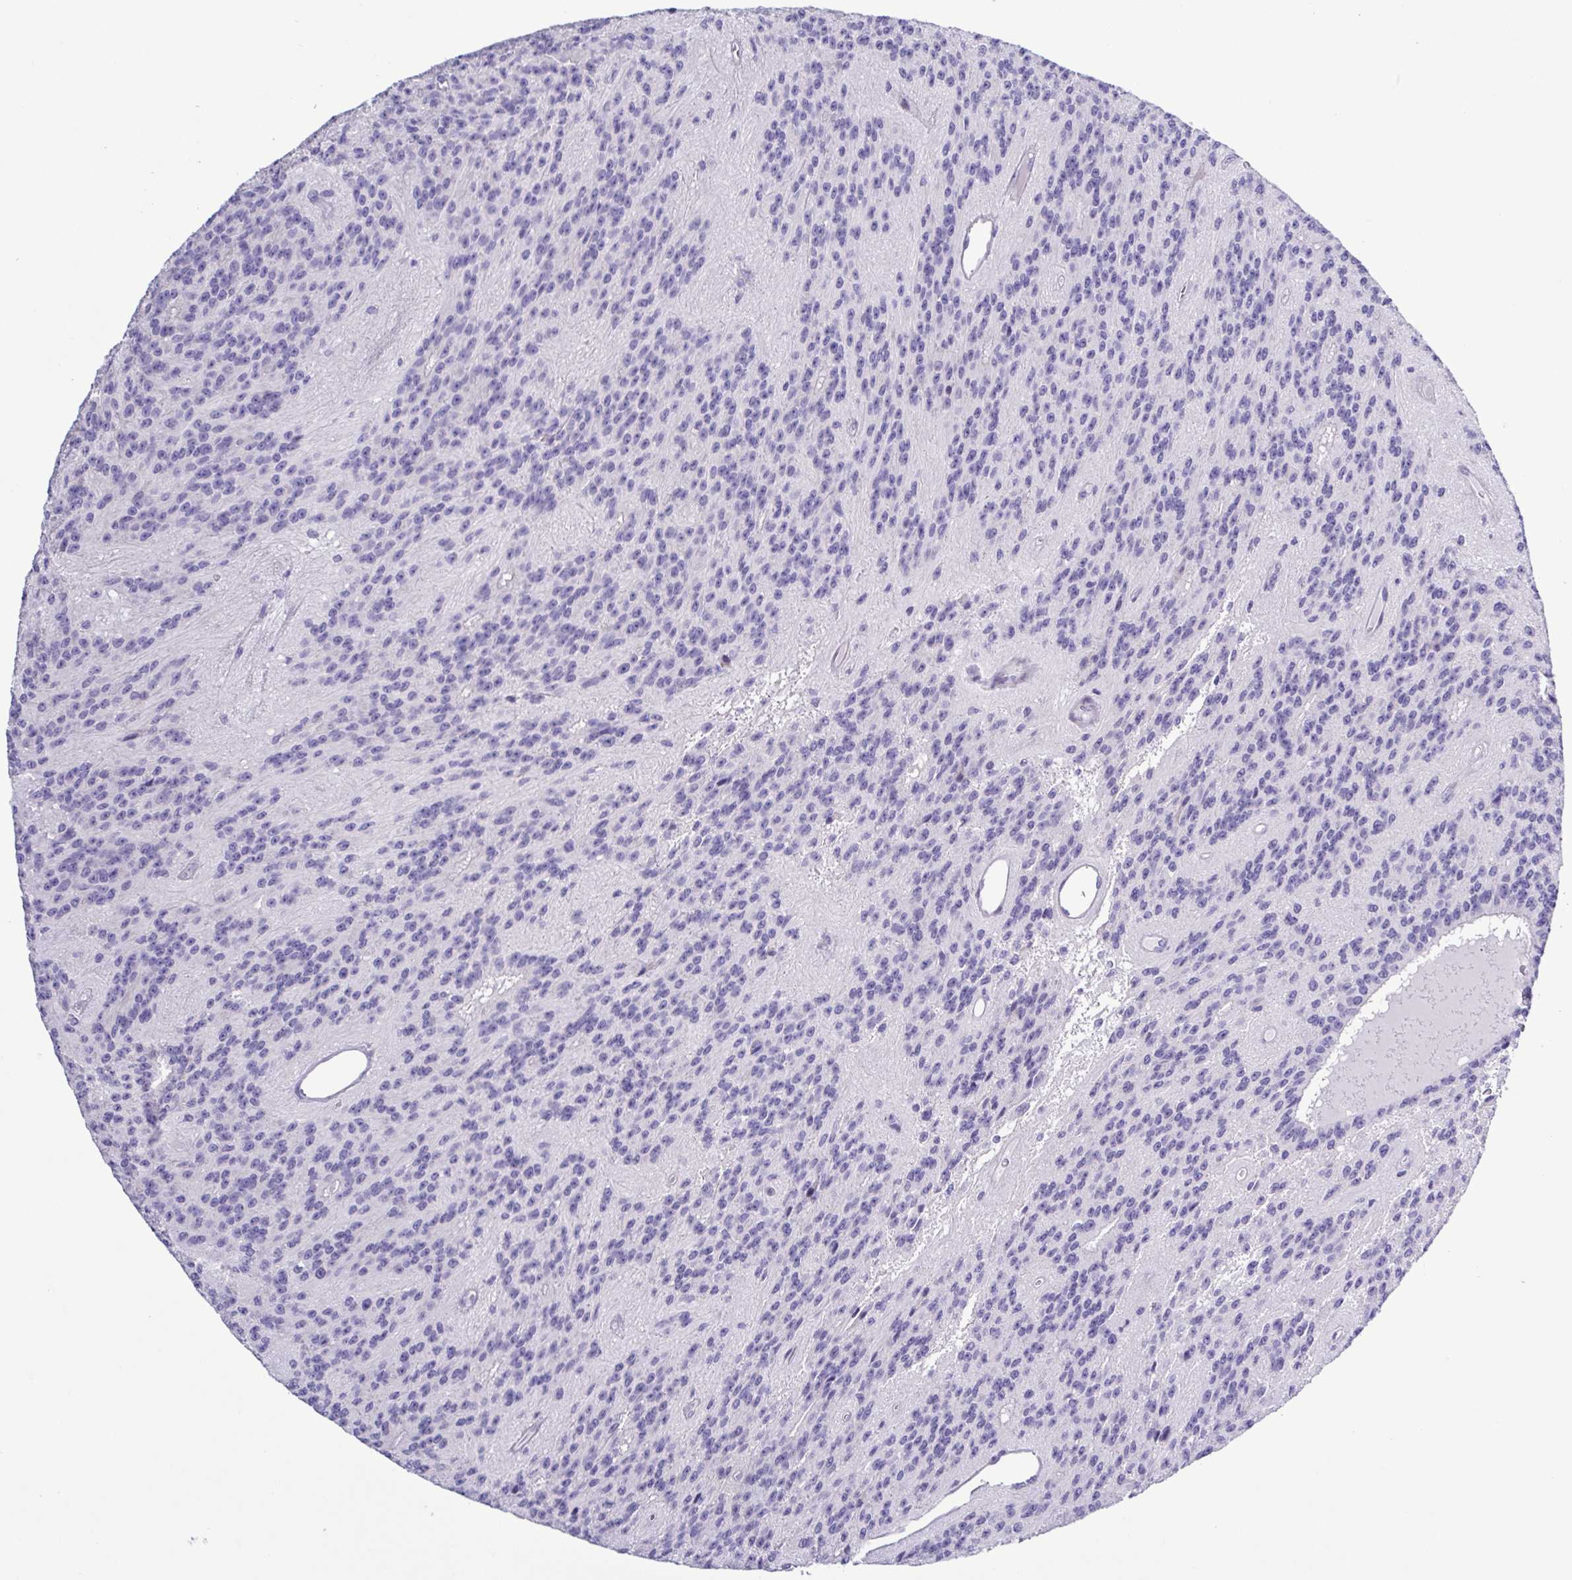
{"staining": {"intensity": "negative", "quantity": "none", "location": "none"}, "tissue": "glioma", "cell_type": "Tumor cells", "image_type": "cancer", "snomed": [{"axis": "morphology", "description": "Glioma, malignant, Low grade"}, {"axis": "topography", "description": "Brain"}], "caption": "Photomicrograph shows no protein expression in tumor cells of malignant low-grade glioma tissue.", "gene": "GABBR2", "patient": {"sex": "male", "age": 31}}